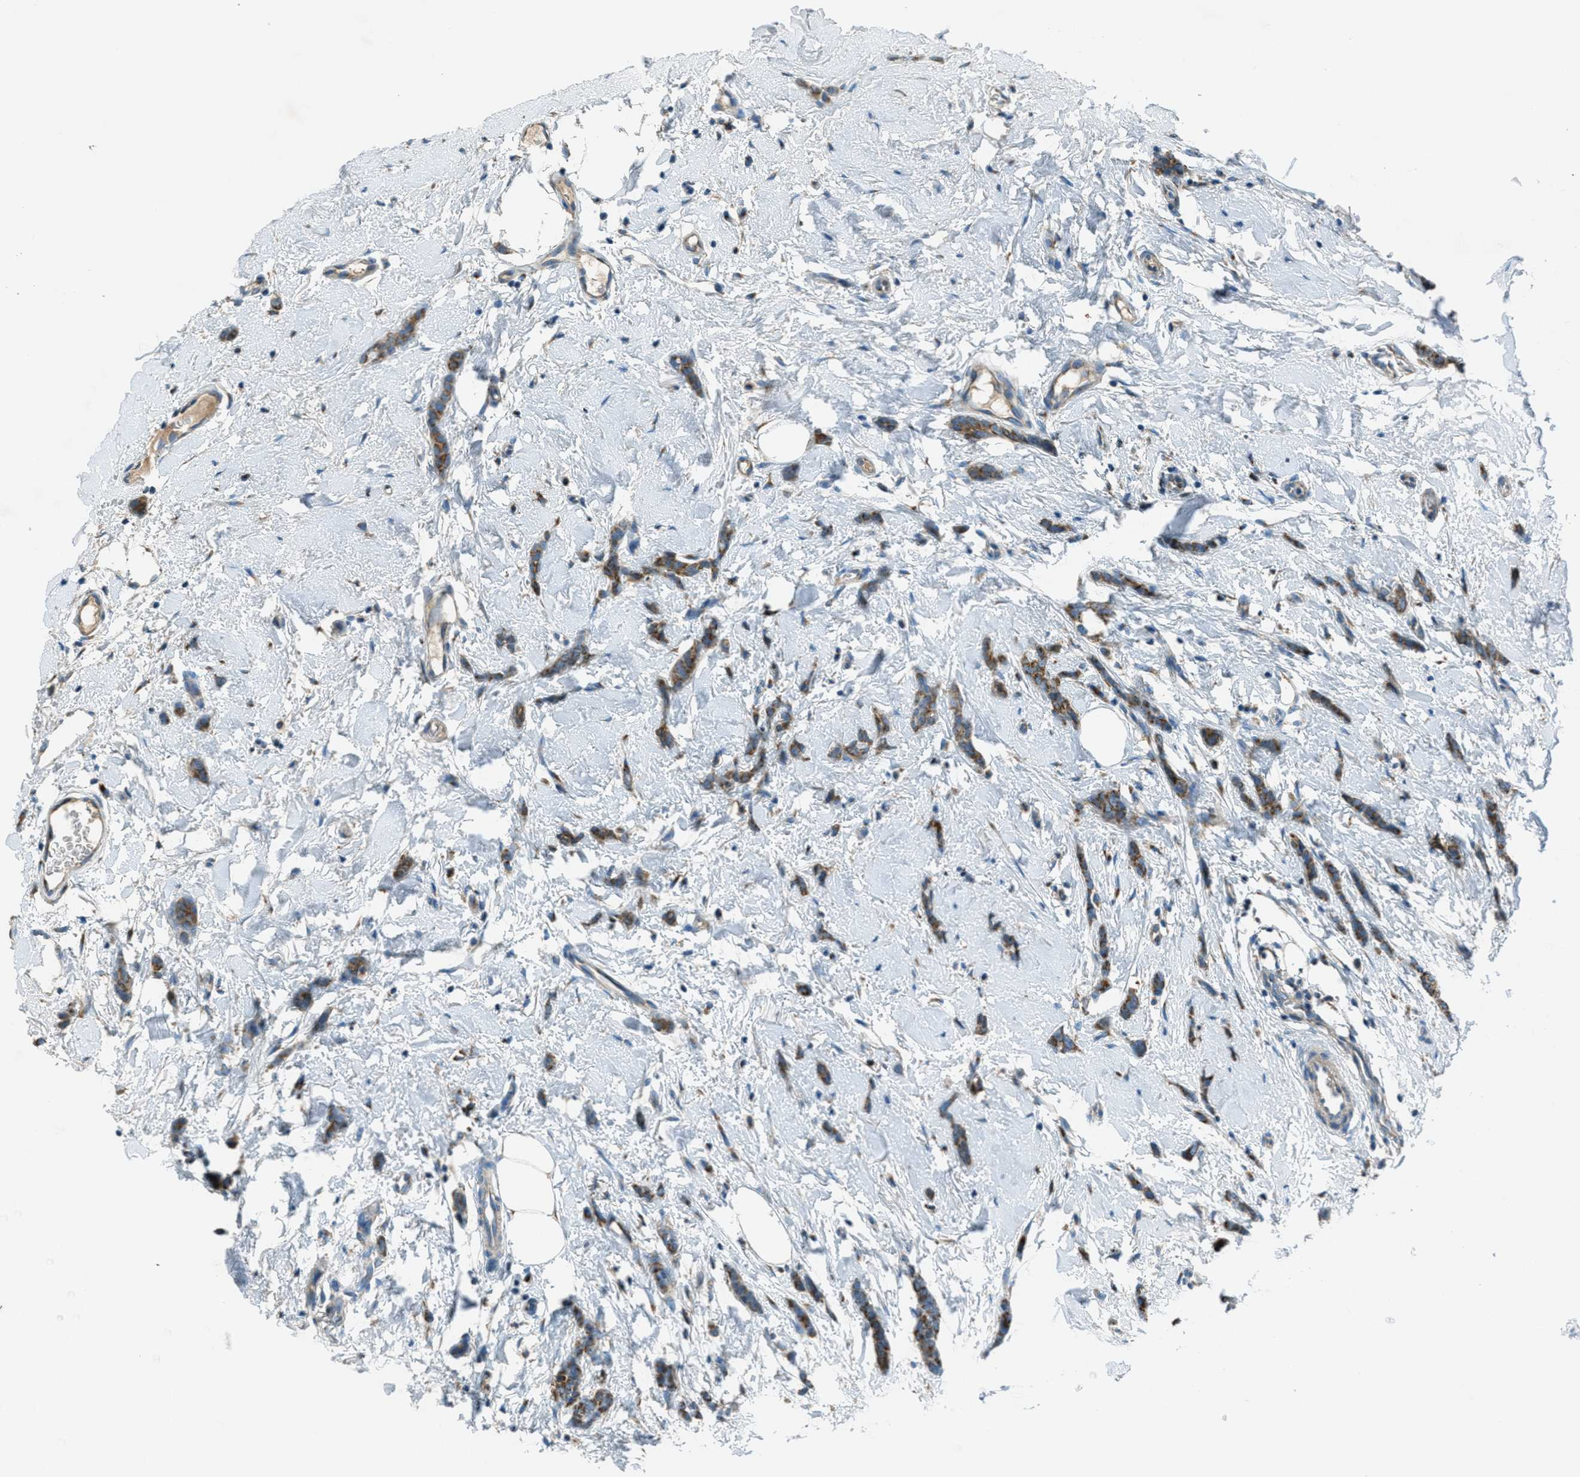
{"staining": {"intensity": "moderate", "quantity": ">75%", "location": "cytoplasmic/membranous"}, "tissue": "breast cancer", "cell_type": "Tumor cells", "image_type": "cancer", "snomed": [{"axis": "morphology", "description": "Lobular carcinoma"}, {"axis": "topography", "description": "Skin"}, {"axis": "topography", "description": "Breast"}], "caption": "Approximately >75% of tumor cells in human breast lobular carcinoma display moderate cytoplasmic/membranous protein positivity as visualized by brown immunohistochemical staining.", "gene": "BCKDK", "patient": {"sex": "female", "age": 46}}